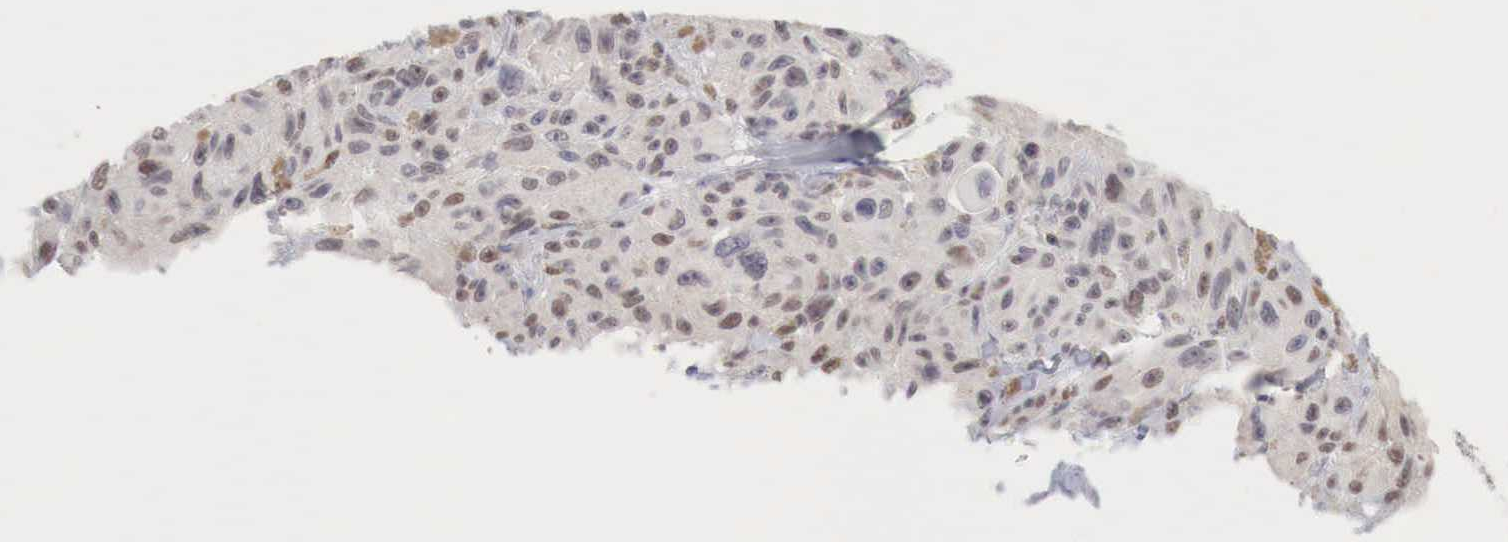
{"staining": {"intensity": "moderate", "quantity": "25%-75%", "location": "nuclear"}, "tissue": "melanoma", "cell_type": "Tumor cells", "image_type": "cancer", "snomed": [{"axis": "morphology", "description": "Malignant melanoma, NOS"}, {"axis": "topography", "description": "Skin"}], "caption": "A high-resolution micrograph shows IHC staining of malignant melanoma, which displays moderate nuclear positivity in about 25%-75% of tumor cells.", "gene": "FOXP2", "patient": {"sex": "male", "age": 70}}